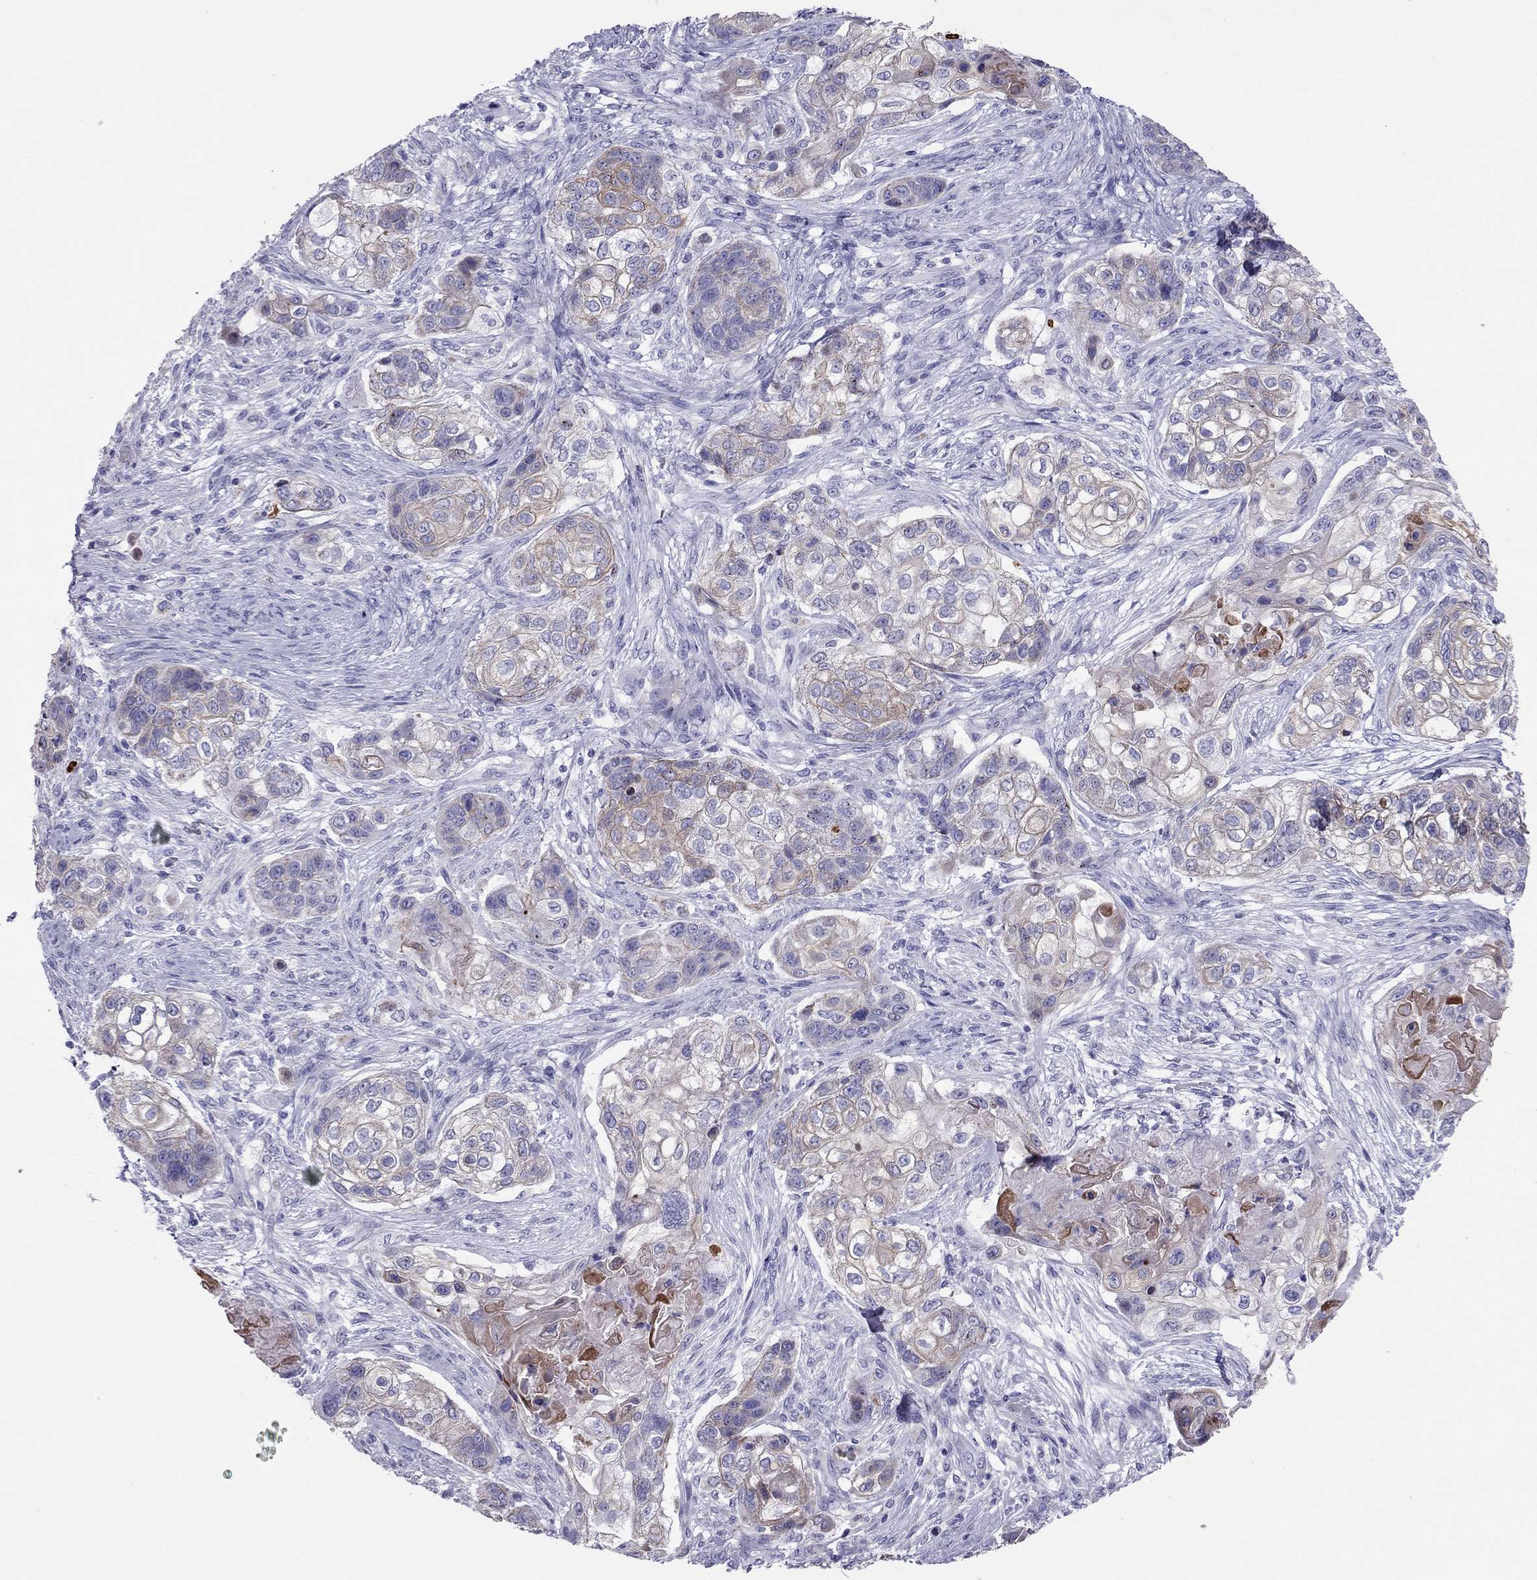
{"staining": {"intensity": "moderate", "quantity": "<25%", "location": "cytoplasmic/membranous"}, "tissue": "lung cancer", "cell_type": "Tumor cells", "image_type": "cancer", "snomed": [{"axis": "morphology", "description": "Squamous cell carcinoma, NOS"}, {"axis": "topography", "description": "Lung"}], "caption": "A photomicrograph of human lung cancer stained for a protein demonstrates moderate cytoplasmic/membranous brown staining in tumor cells. (Stains: DAB in brown, nuclei in blue, Microscopy: brightfield microscopy at high magnification).", "gene": "MAEL", "patient": {"sex": "male", "age": 69}}